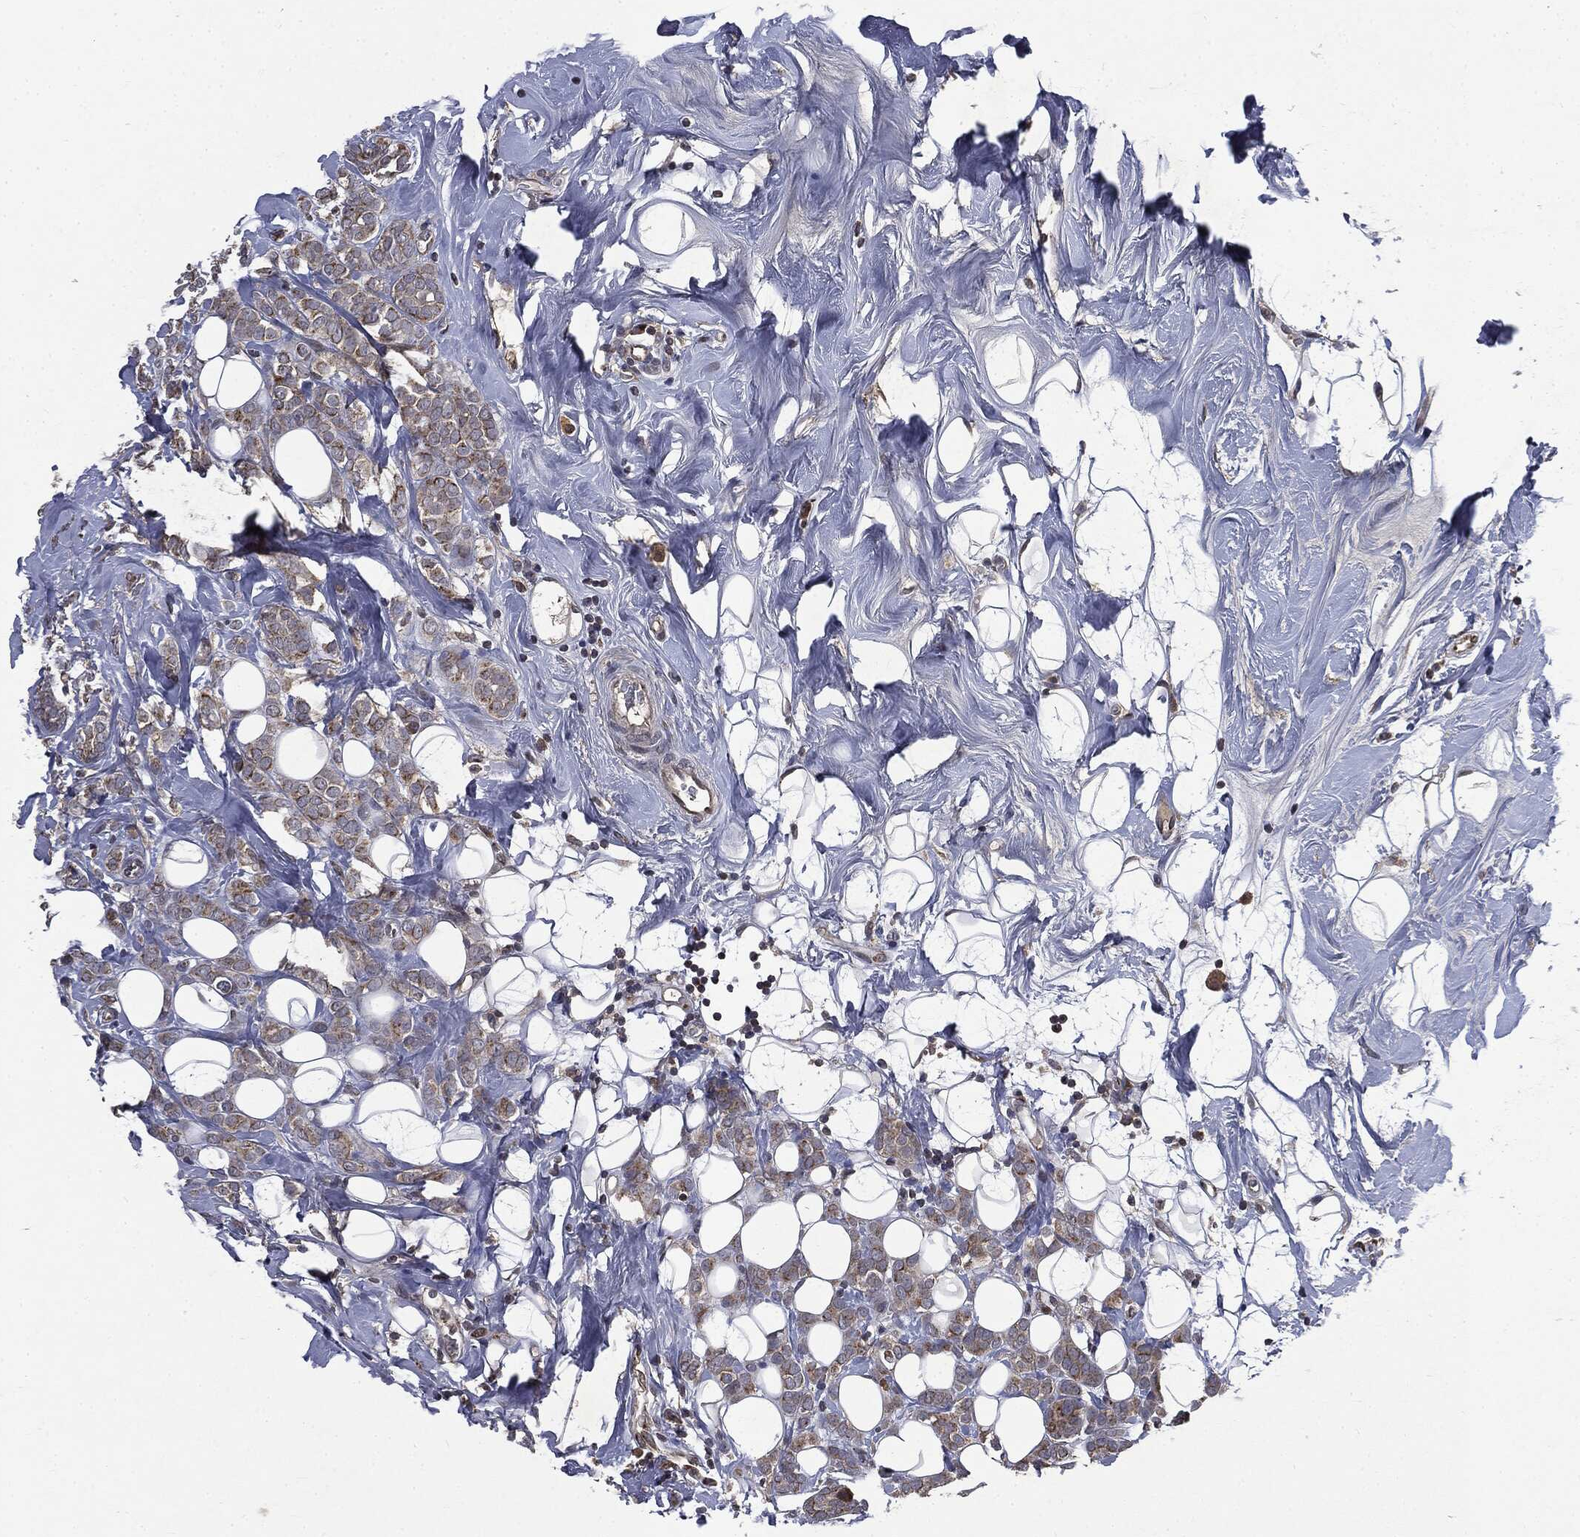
{"staining": {"intensity": "moderate", "quantity": "25%-75%", "location": "cytoplasmic/membranous"}, "tissue": "breast cancer", "cell_type": "Tumor cells", "image_type": "cancer", "snomed": [{"axis": "morphology", "description": "Lobular carcinoma"}, {"axis": "topography", "description": "Breast"}], "caption": "A brown stain highlights moderate cytoplasmic/membranous expression of a protein in lobular carcinoma (breast) tumor cells. The protein is stained brown, and the nuclei are stained in blue (DAB (3,3'-diaminobenzidine) IHC with brightfield microscopy, high magnification).", "gene": "PLPPR2", "patient": {"sex": "female", "age": 49}}